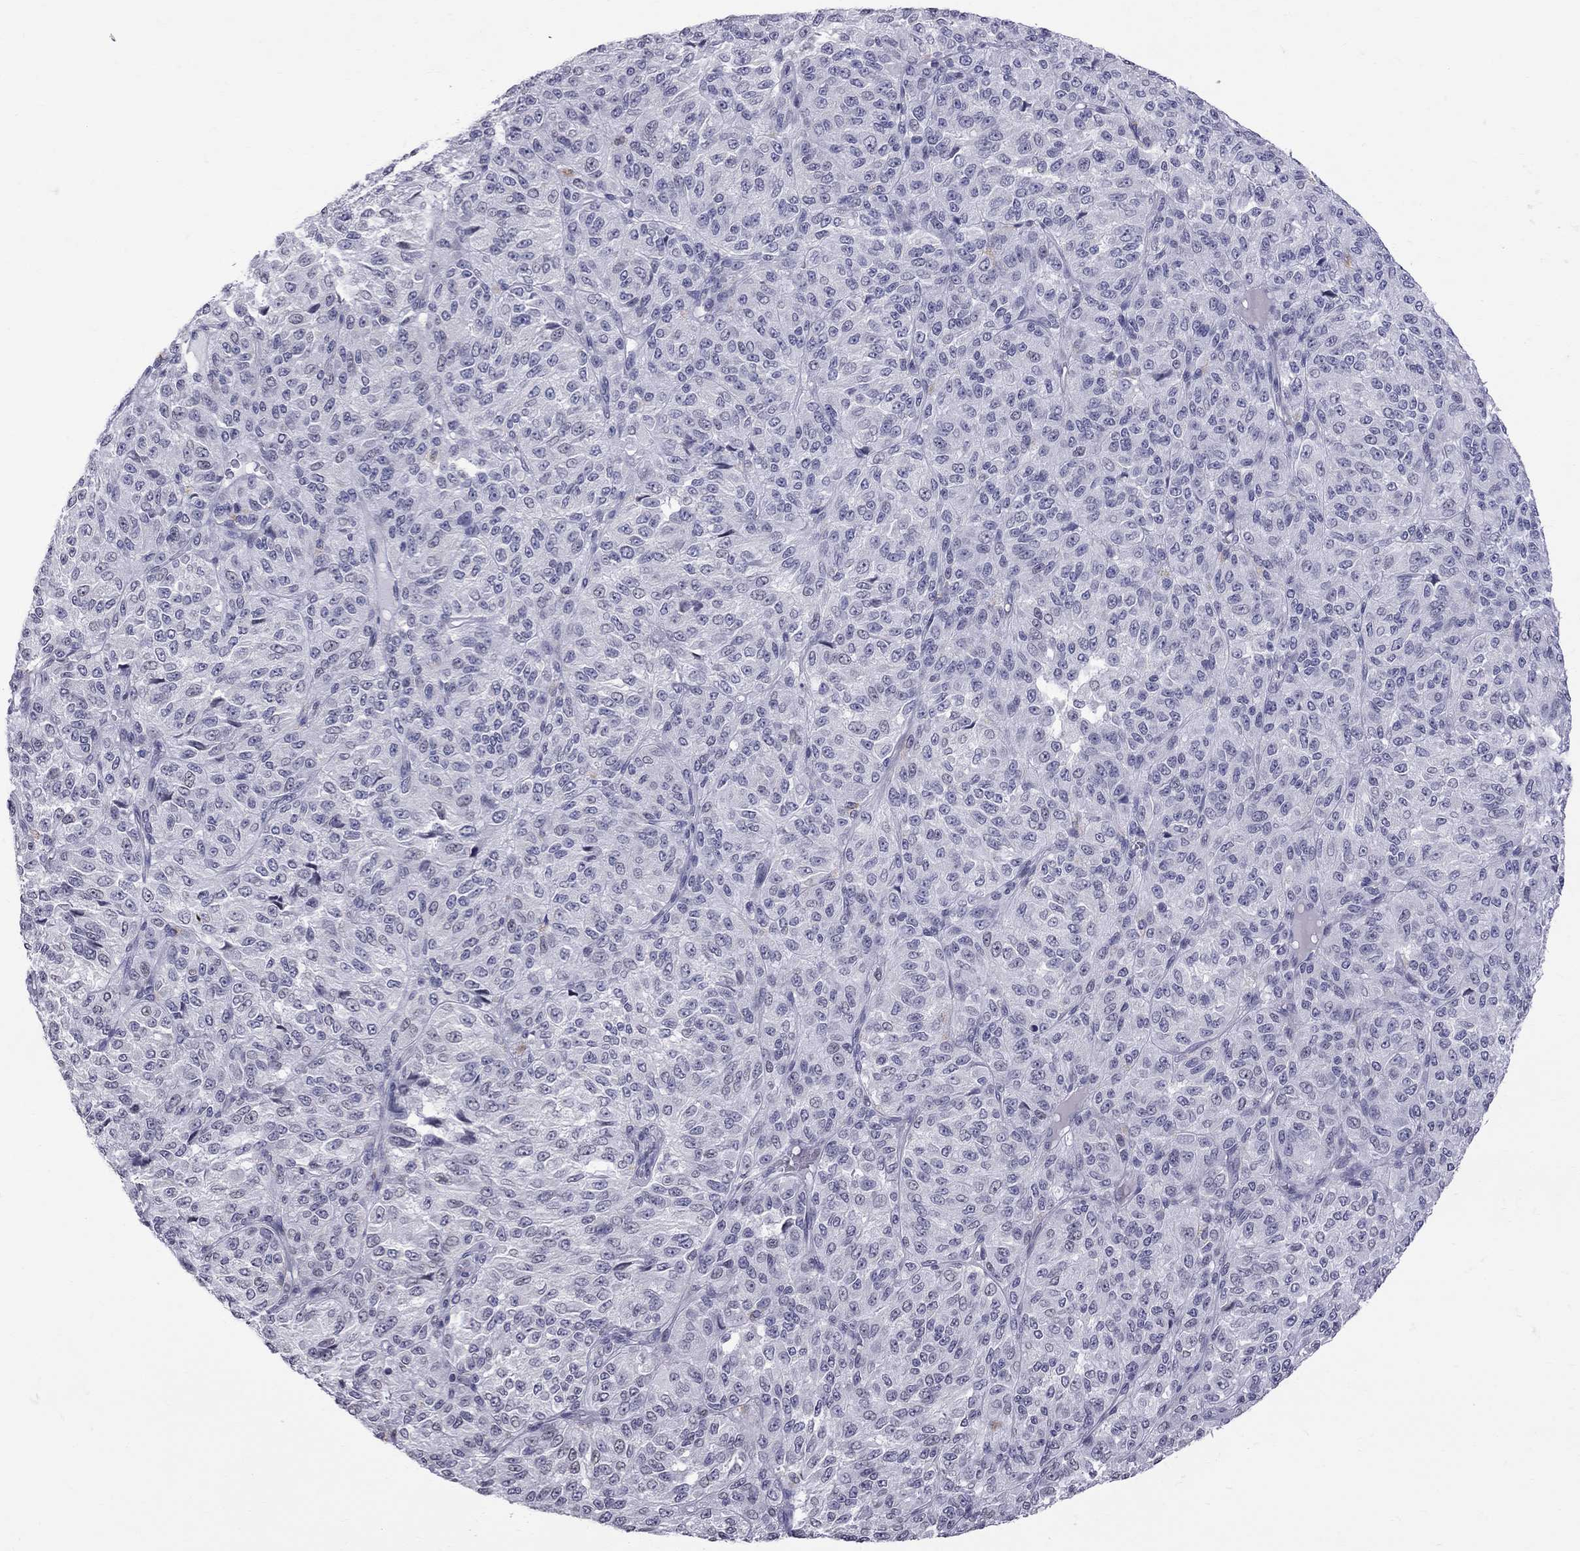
{"staining": {"intensity": "negative", "quantity": "none", "location": "none"}, "tissue": "melanoma", "cell_type": "Tumor cells", "image_type": "cancer", "snomed": [{"axis": "morphology", "description": "Malignant melanoma, Metastatic site"}, {"axis": "topography", "description": "Brain"}], "caption": "Photomicrograph shows no protein positivity in tumor cells of malignant melanoma (metastatic site) tissue.", "gene": "MUC15", "patient": {"sex": "female", "age": 56}}